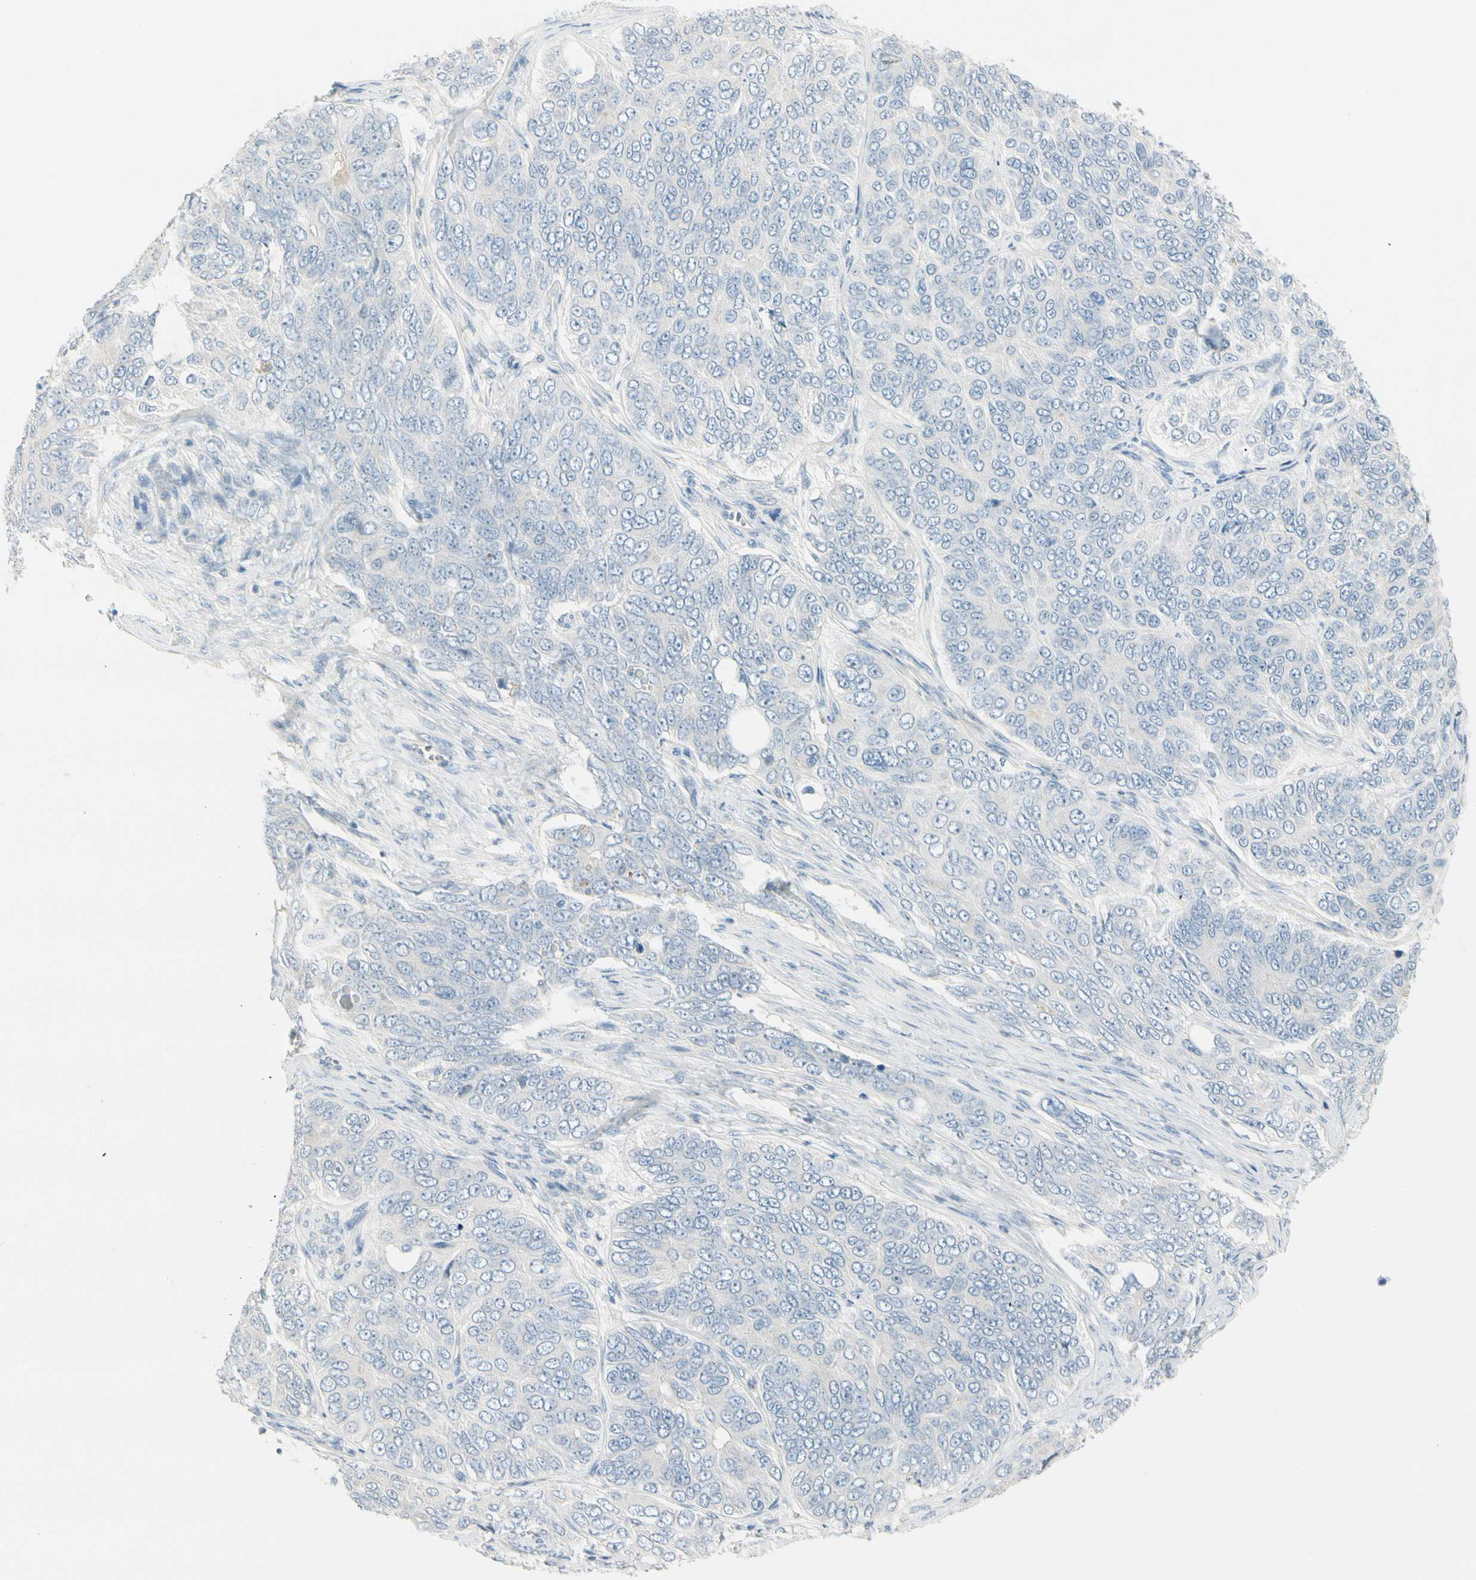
{"staining": {"intensity": "negative", "quantity": "none", "location": "none"}, "tissue": "ovarian cancer", "cell_type": "Tumor cells", "image_type": "cancer", "snomed": [{"axis": "morphology", "description": "Carcinoma, endometroid"}, {"axis": "topography", "description": "Ovary"}], "caption": "This is an IHC image of human ovarian cancer (endometroid carcinoma). There is no expression in tumor cells.", "gene": "CYP2E1", "patient": {"sex": "female", "age": 51}}